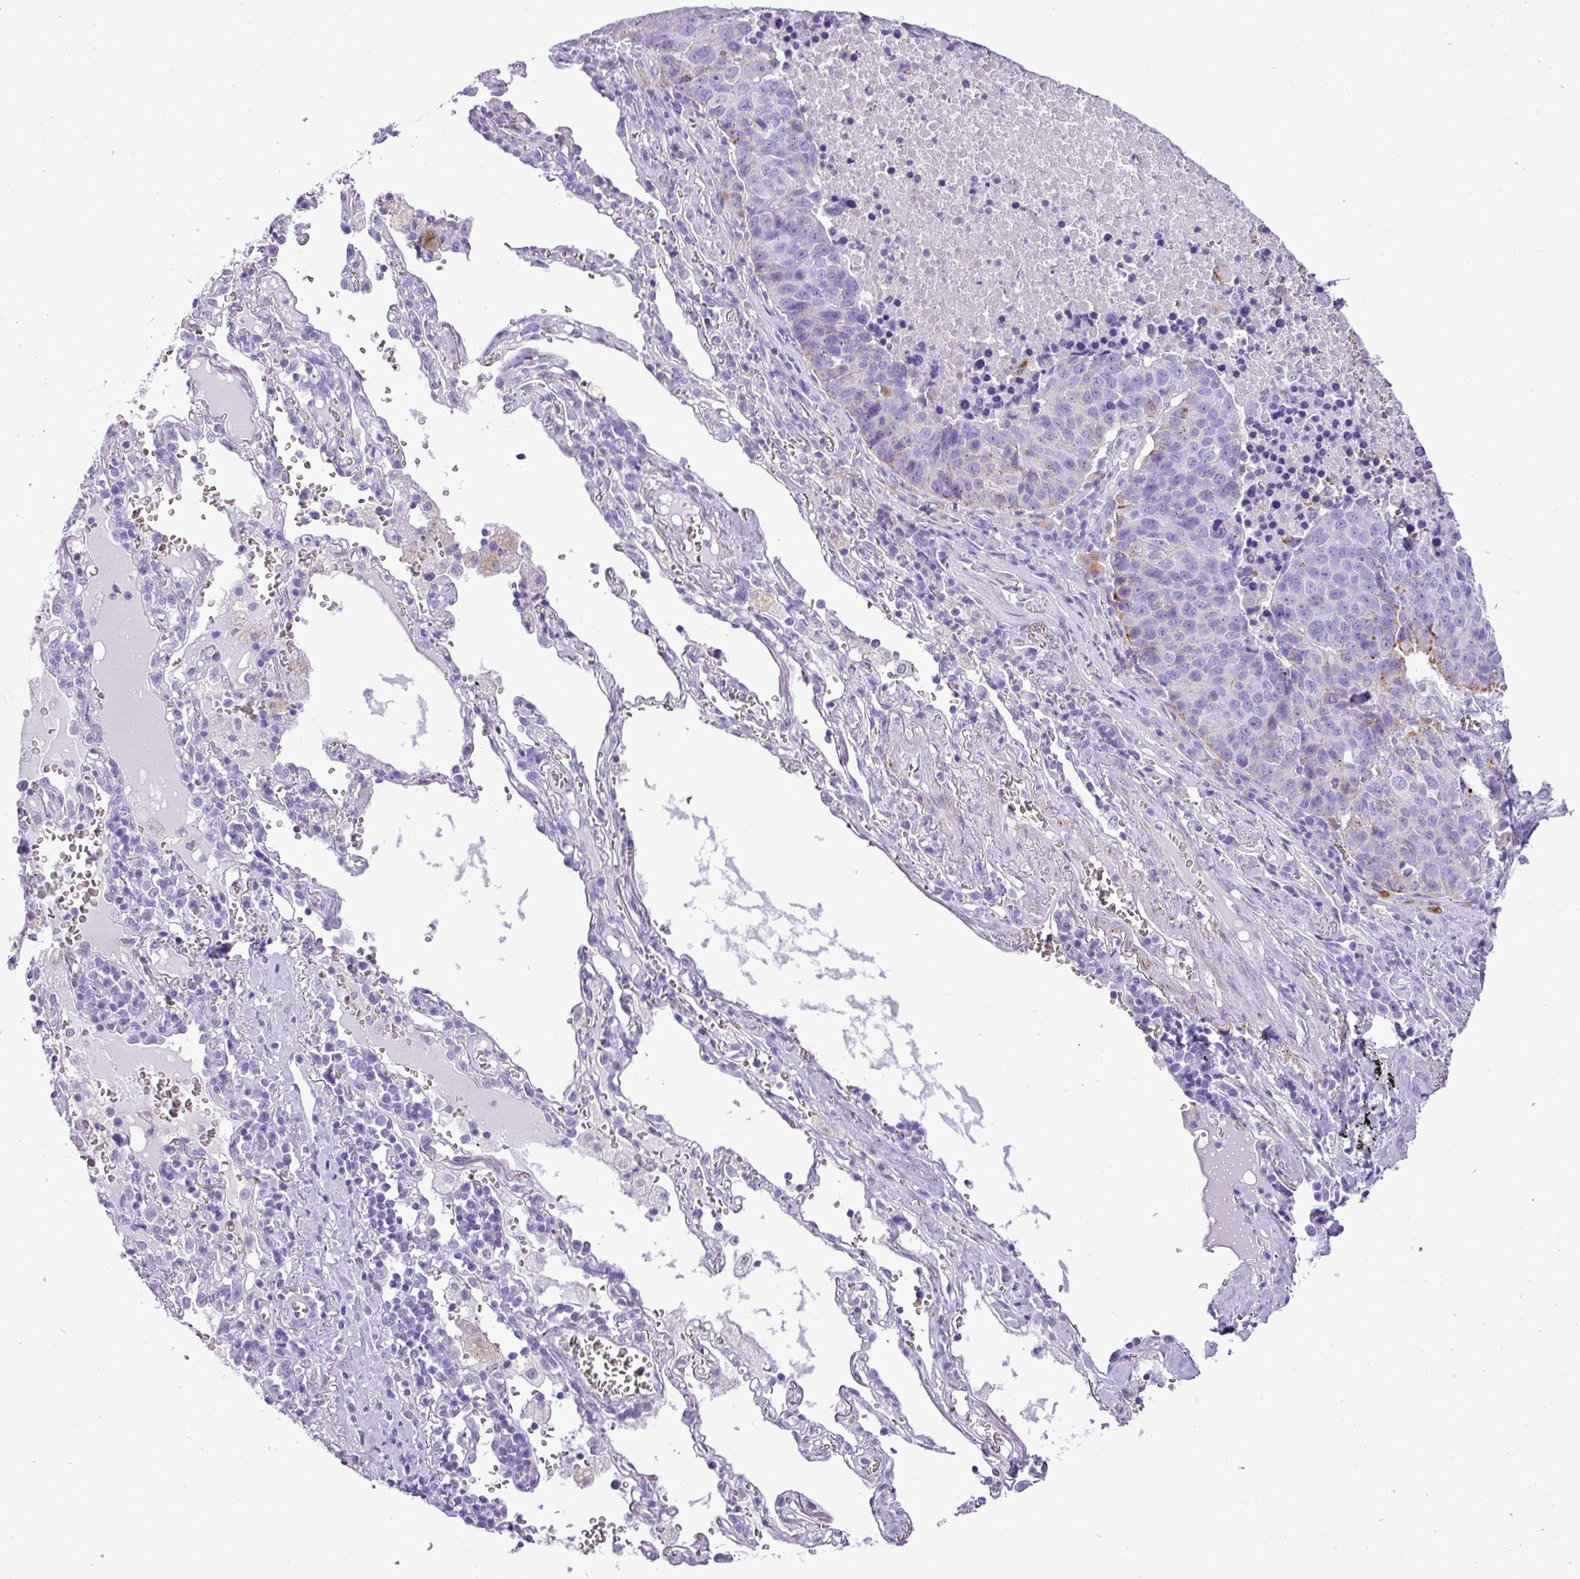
{"staining": {"intensity": "negative", "quantity": "none", "location": "none"}, "tissue": "lung cancer", "cell_type": "Tumor cells", "image_type": "cancer", "snomed": [{"axis": "morphology", "description": "Squamous cell carcinoma, NOS"}, {"axis": "topography", "description": "Lung"}], "caption": "Immunohistochemistry of human lung cancer reveals no expression in tumor cells.", "gene": "ZSCAN5A", "patient": {"sex": "female", "age": 66}}